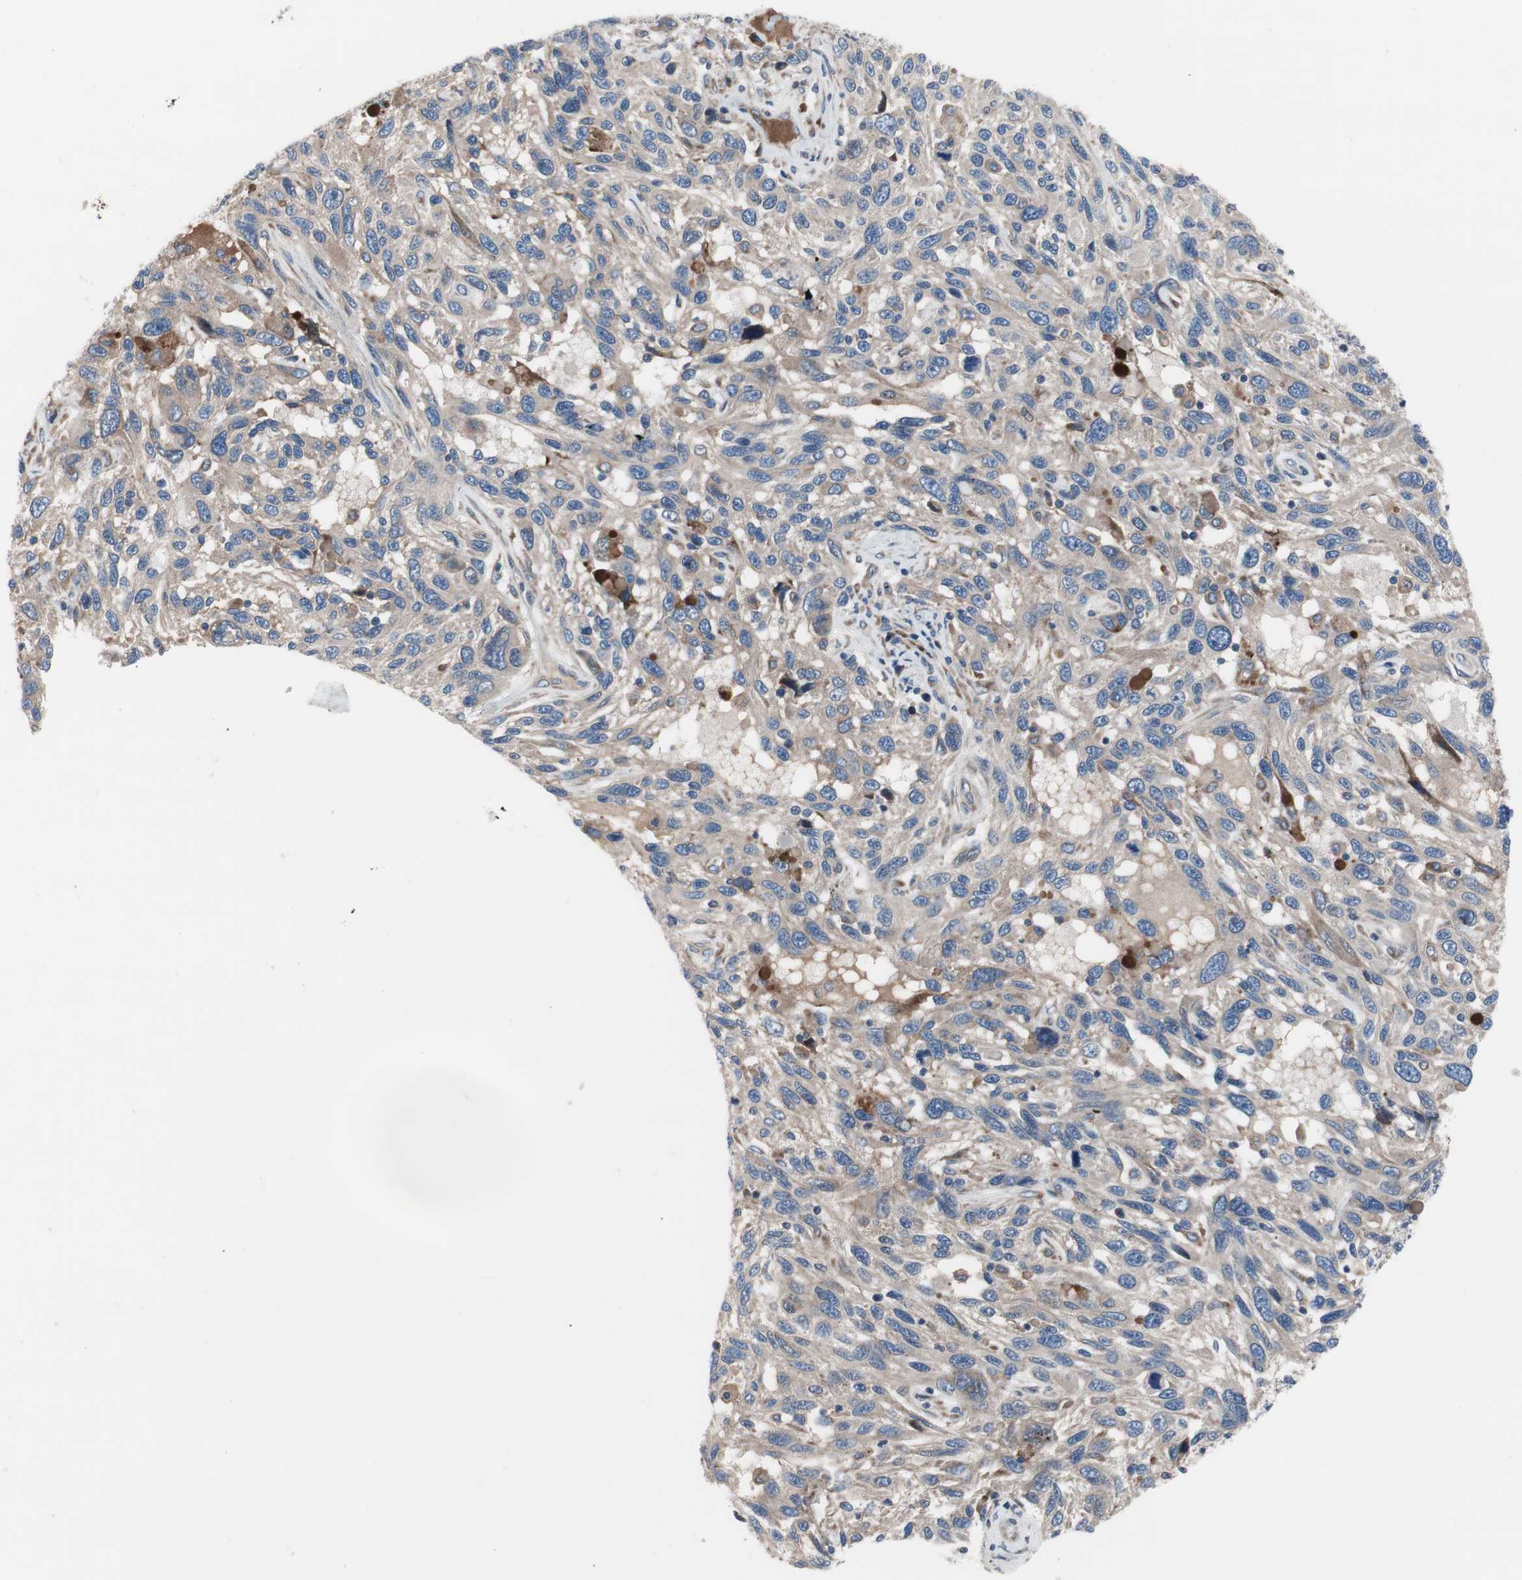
{"staining": {"intensity": "weak", "quantity": ">75%", "location": "cytoplasmic/membranous"}, "tissue": "melanoma", "cell_type": "Tumor cells", "image_type": "cancer", "snomed": [{"axis": "morphology", "description": "Malignant melanoma, NOS"}, {"axis": "topography", "description": "Skin"}], "caption": "Malignant melanoma tissue demonstrates weak cytoplasmic/membranous positivity in about >75% of tumor cells, visualized by immunohistochemistry.", "gene": "KANSL1", "patient": {"sex": "male", "age": 53}}